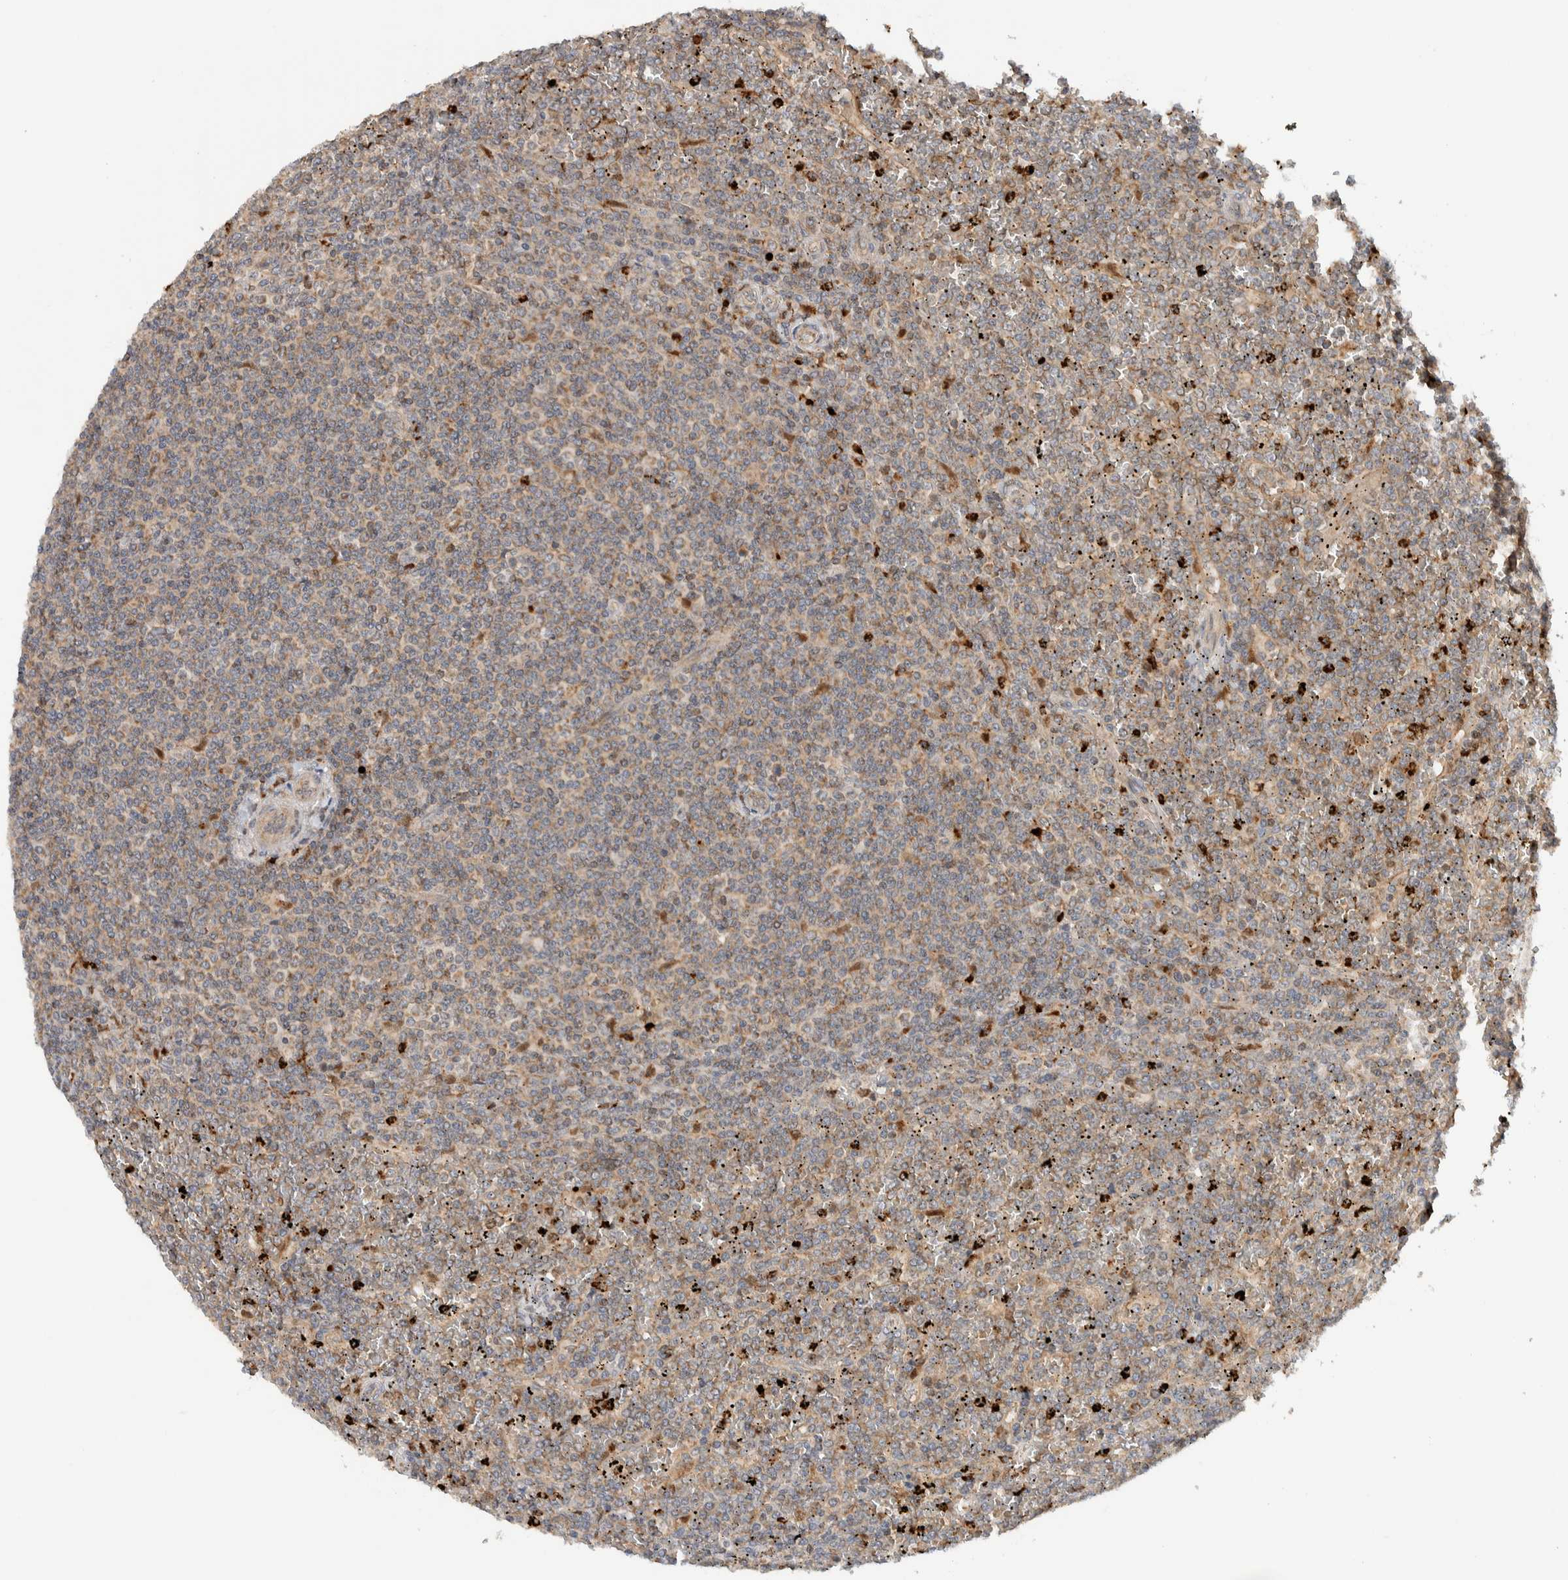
{"staining": {"intensity": "weak", "quantity": "25%-75%", "location": "cytoplasmic/membranous"}, "tissue": "lymphoma", "cell_type": "Tumor cells", "image_type": "cancer", "snomed": [{"axis": "morphology", "description": "Malignant lymphoma, non-Hodgkin's type, Low grade"}, {"axis": "topography", "description": "Spleen"}], "caption": "Lymphoma tissue exhibits weak cytoplasmic/membranous positivity in approximately 25%-75% of tumor cells, visualized by immunohistochemistry.", "gene": "VPS53", "patient": {"sex": "female", "age": 19}}